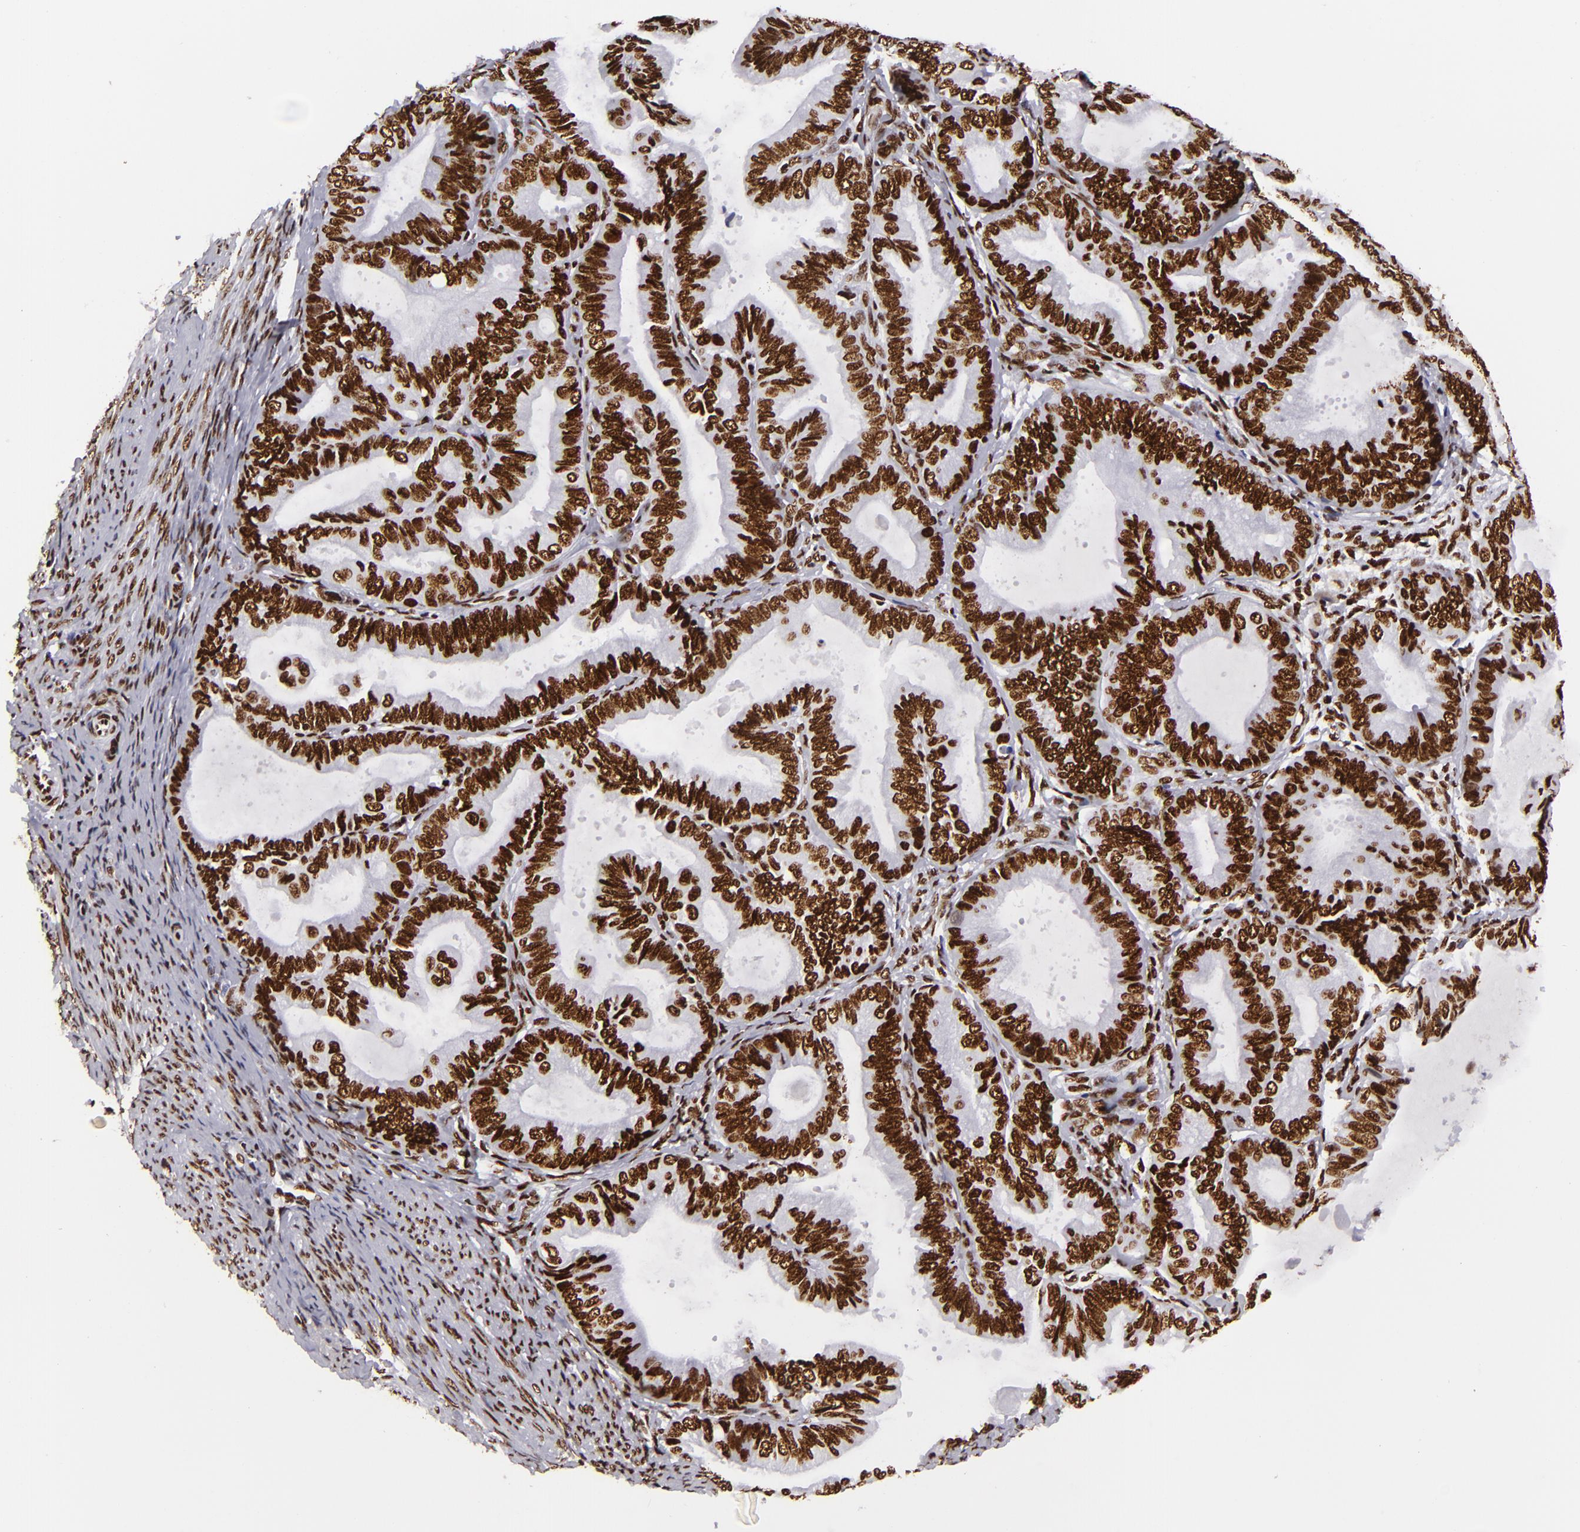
{"staining": {"intensity": "strong", "quantity": ">75%", "location": "nuclear"}, "tissue": "endometrial cancer", "cell_type": "Tumor cells", "image_type": "cancer", "snomed": [{"axis": "morphology", "description": "Adenocarcinoma, NOS"}, {"axis": "topography", "description": "Endometrium"}], "caption": "Immunohistochemistry (DAB (3,3'-diaminobenzidine)) staining of adenocarcinoma (endometrial) reveals strong nuclear protein expression in about >75% of tumor cells.", "gene": "SAFB", "patient": {"sex": "female", "age": 63}}